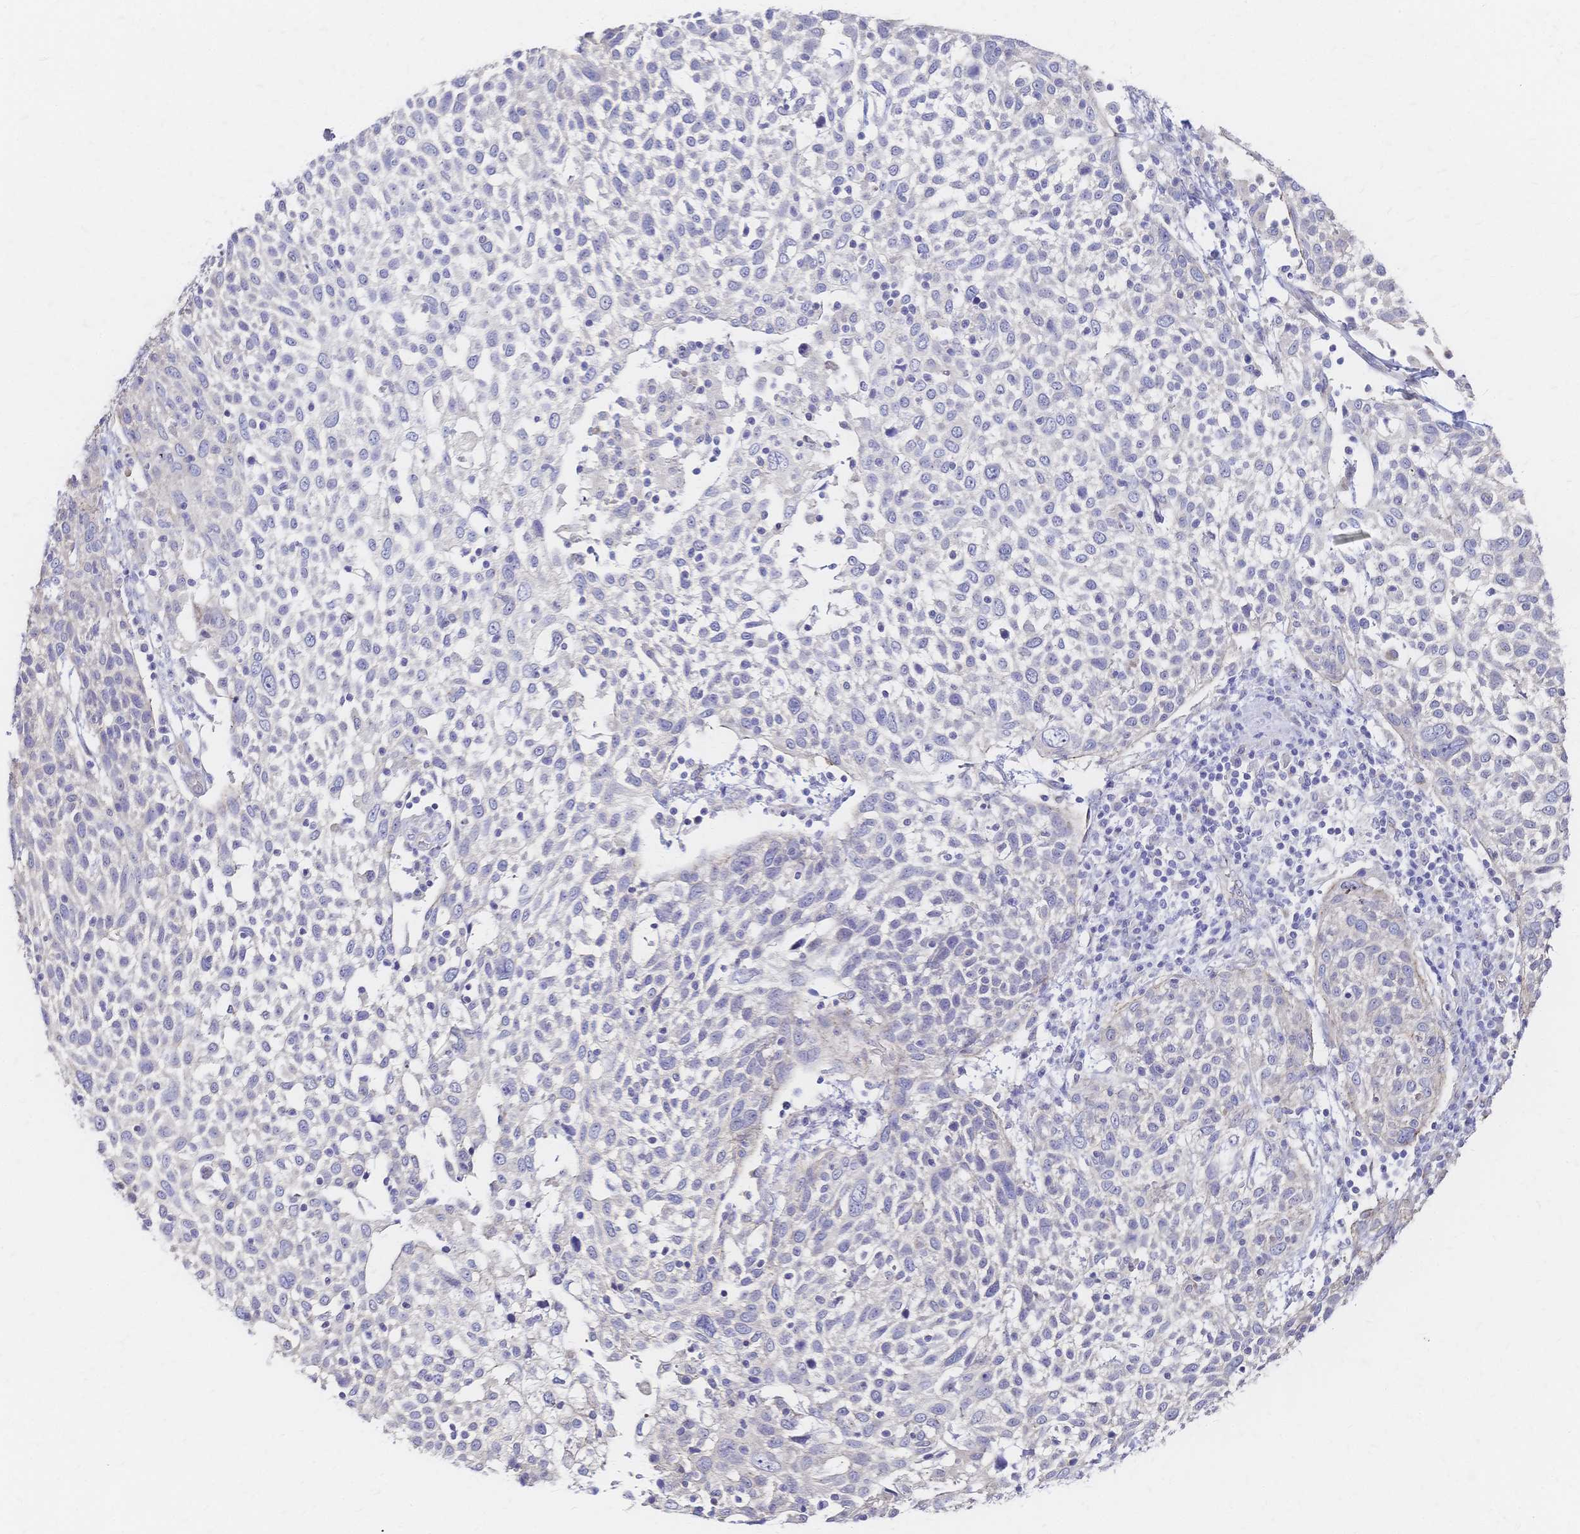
{"staining": {"intensity": "negative", "quantity": "none", "location": "none"}, "tissue": "cervical cancer", "cell_type": "Tumor cells", "image_type": "cancer", "snomed": [{"axis": "morphology", "description": "Squamous cell carcinoma, NOS"}, {"axis": "topography", "description": "Cervix"}], "caption": "Immunohistochemical staining of cervical cancer exhibits no significant positivity in tumor cells.", "gene": "SLC5A1", "patient": {"sex": "female", "age": 61}}